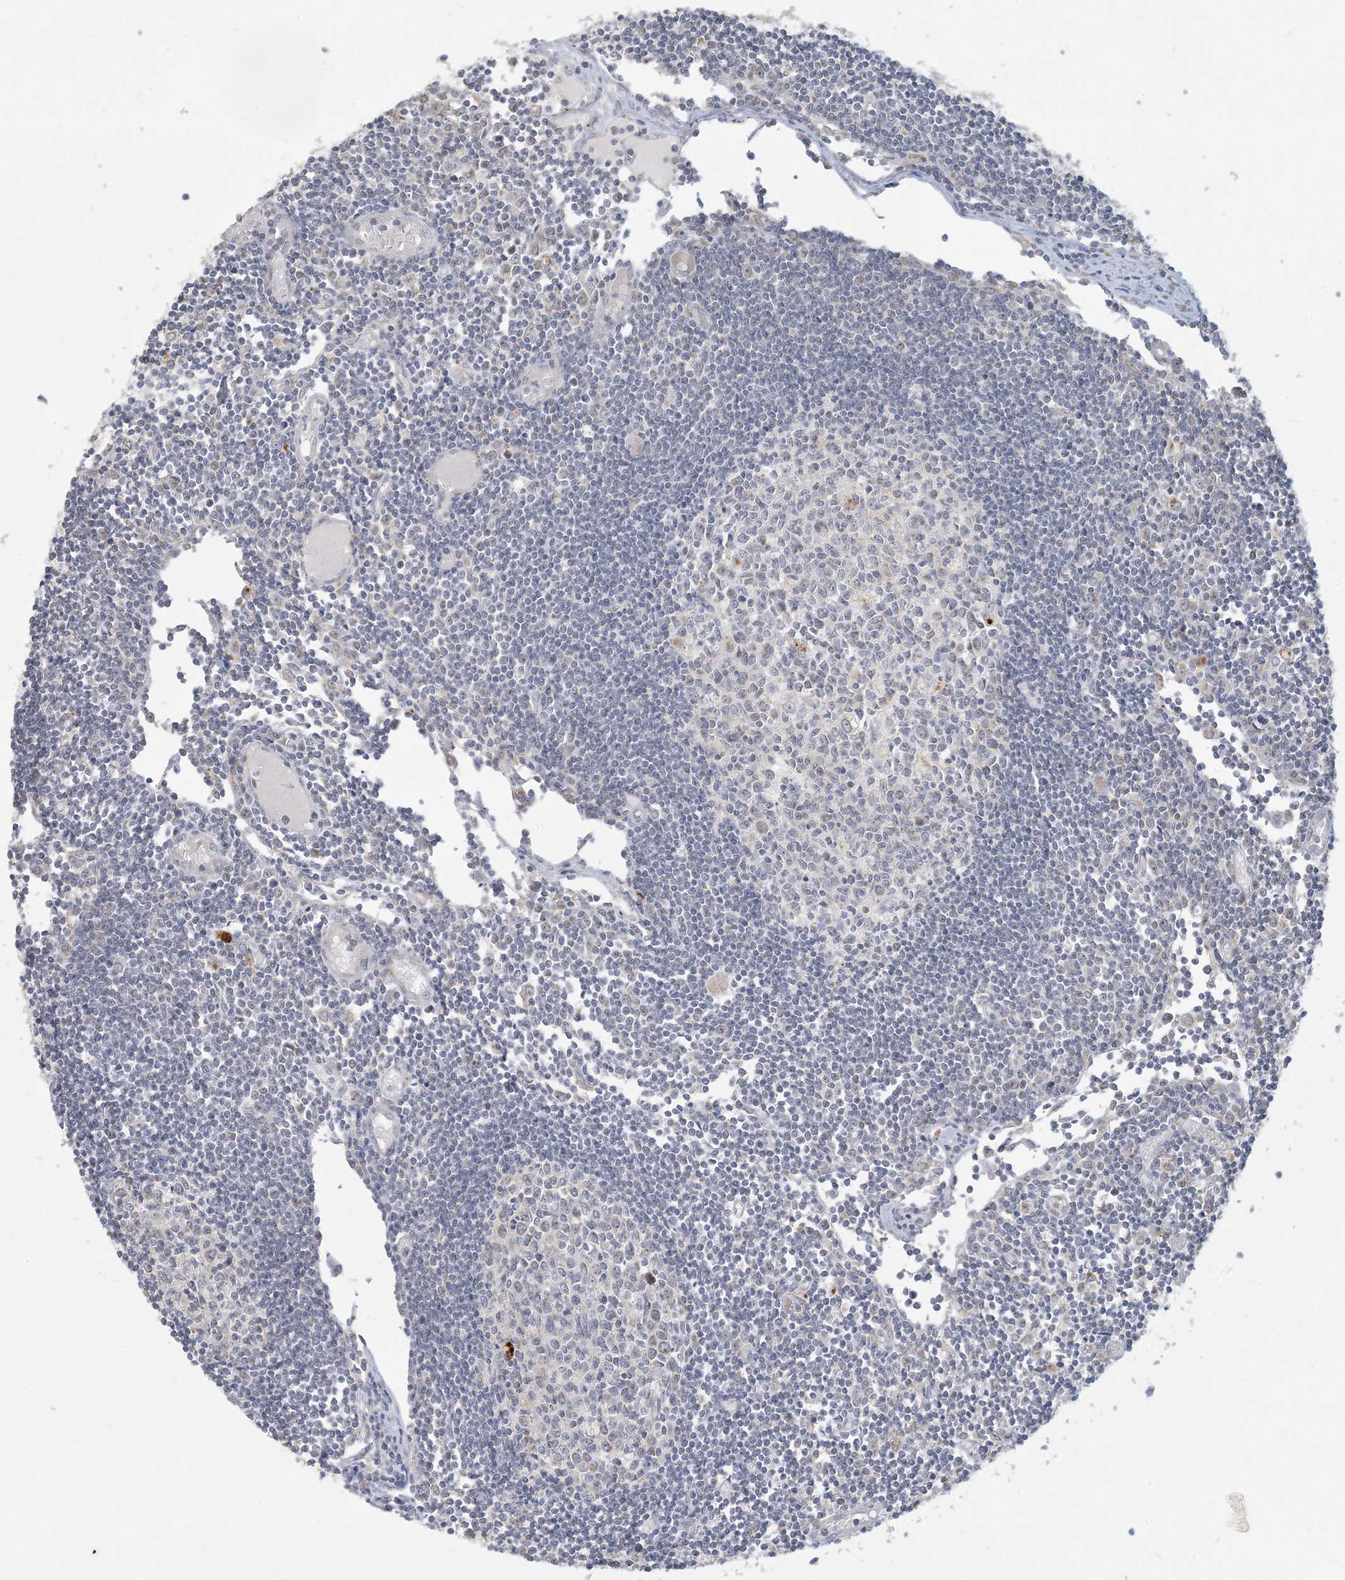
{"staining": {"intensity": "weak", "quantity": "<25%", "location": "cytoplasmic/membranous"}, "tissue": "lymph node", "cell_type": "Germinal center cells", "image_type": "normal", "snomed": [{"axis": "morphology", "description": "Normal tissue, NOS"}, {"axis": "topography", "description": "Lymph node"}], "caption": "Photomicrograph shows no protein staining in germinal center cells of normal lymph node.", "gene": "MCAT", "patient": {"sex": "female", "age": 11}}